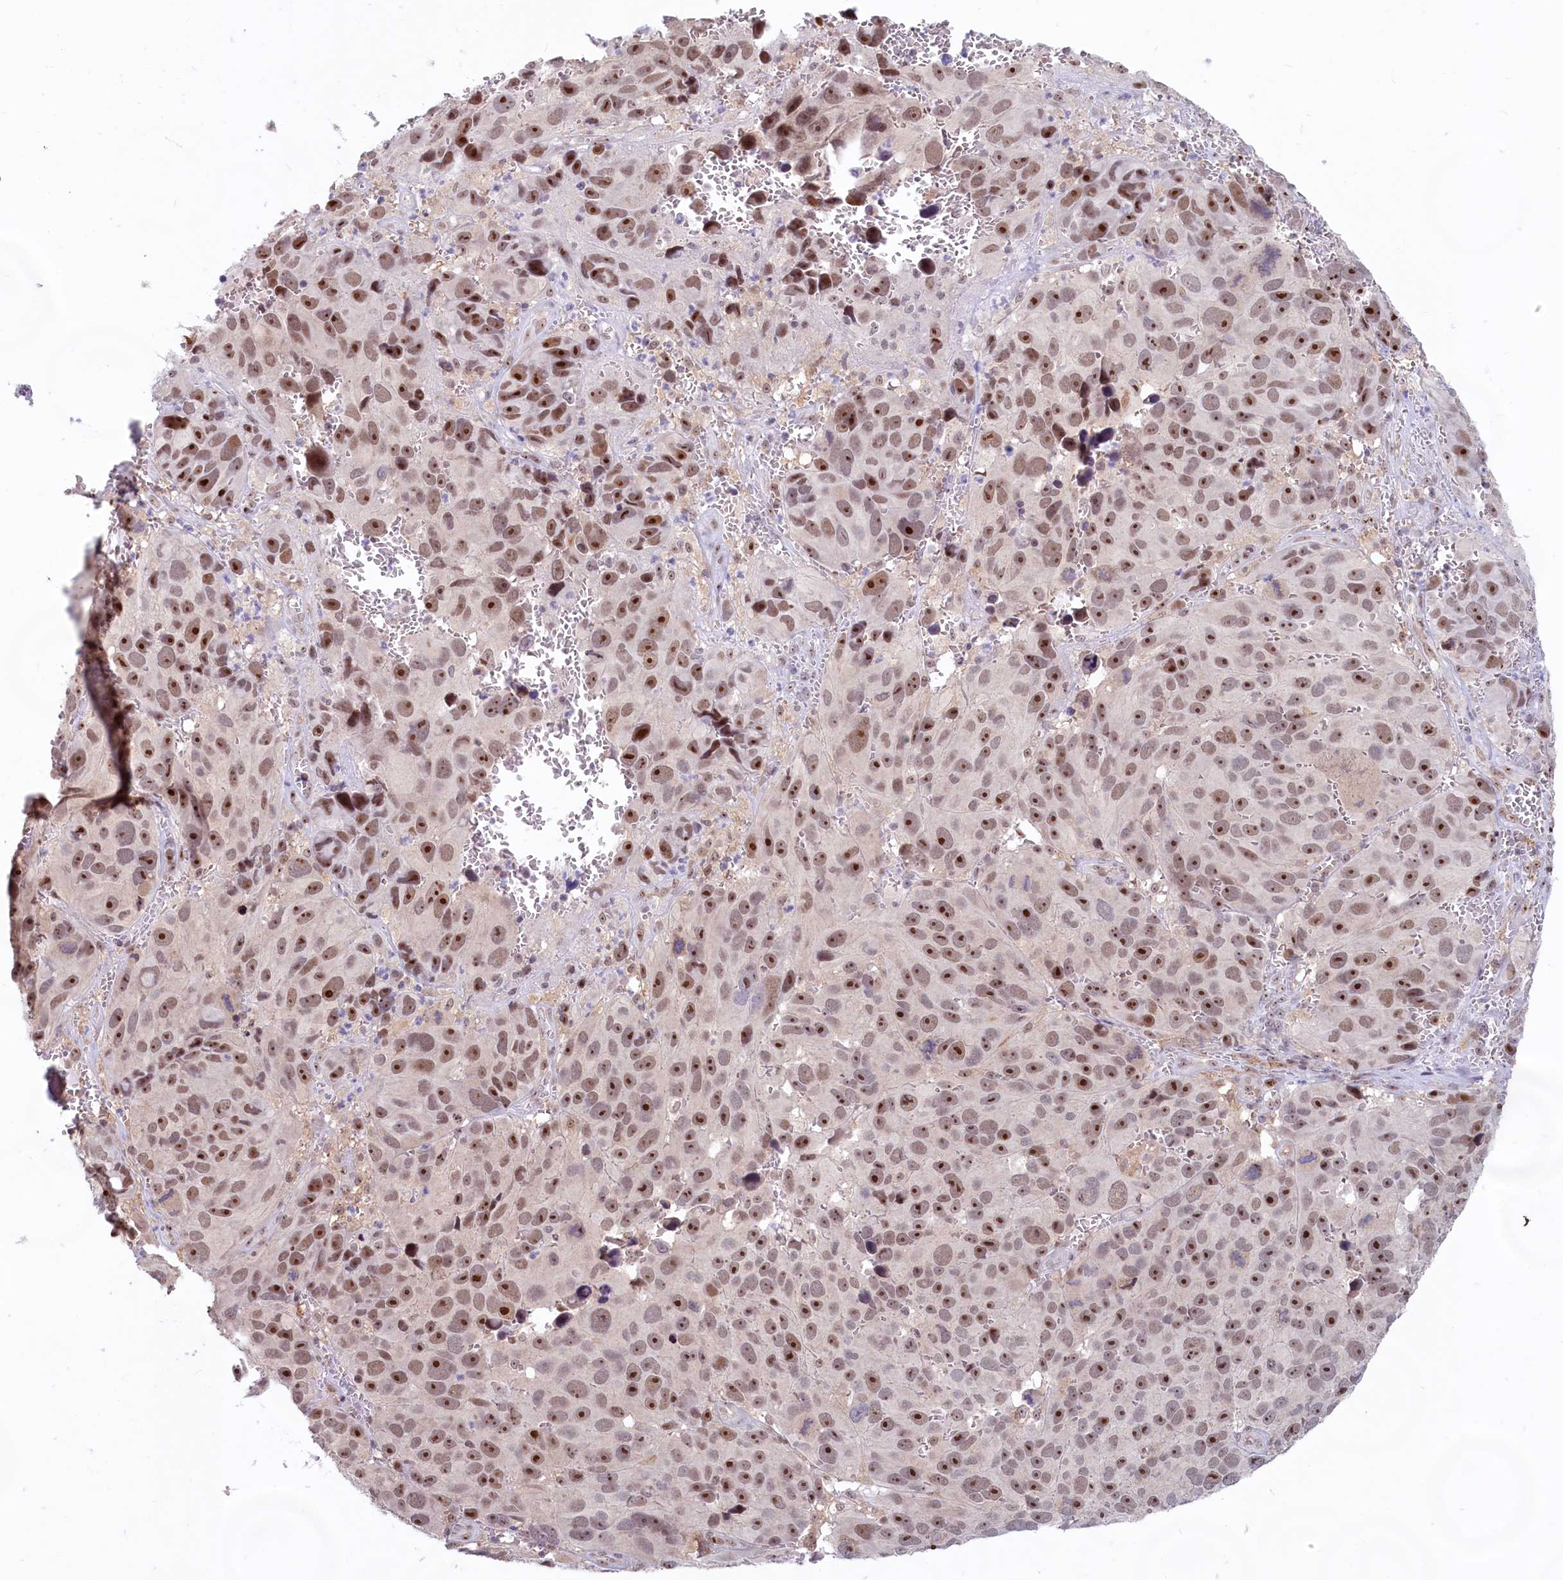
{"staining": {"intensity": "moderate", "quantity": ">75%", "location": "nuclear"}, "tissue": "melanoma", "cell_type": "Tumor cells", "image_type": "cancer", "snomed": [{"axis": "morphology", "description": "Malignant melanoma, NOS"}, {"axis": "topography", "description": "Skin"}], "caption": "Immunohistochemical staining of human malignant melanoma shows medium levels of moderate nuclear expression in approximately >75% of tumor cells.", "gene": "C1D", "patient": {"sex": "male", "age": 84}}